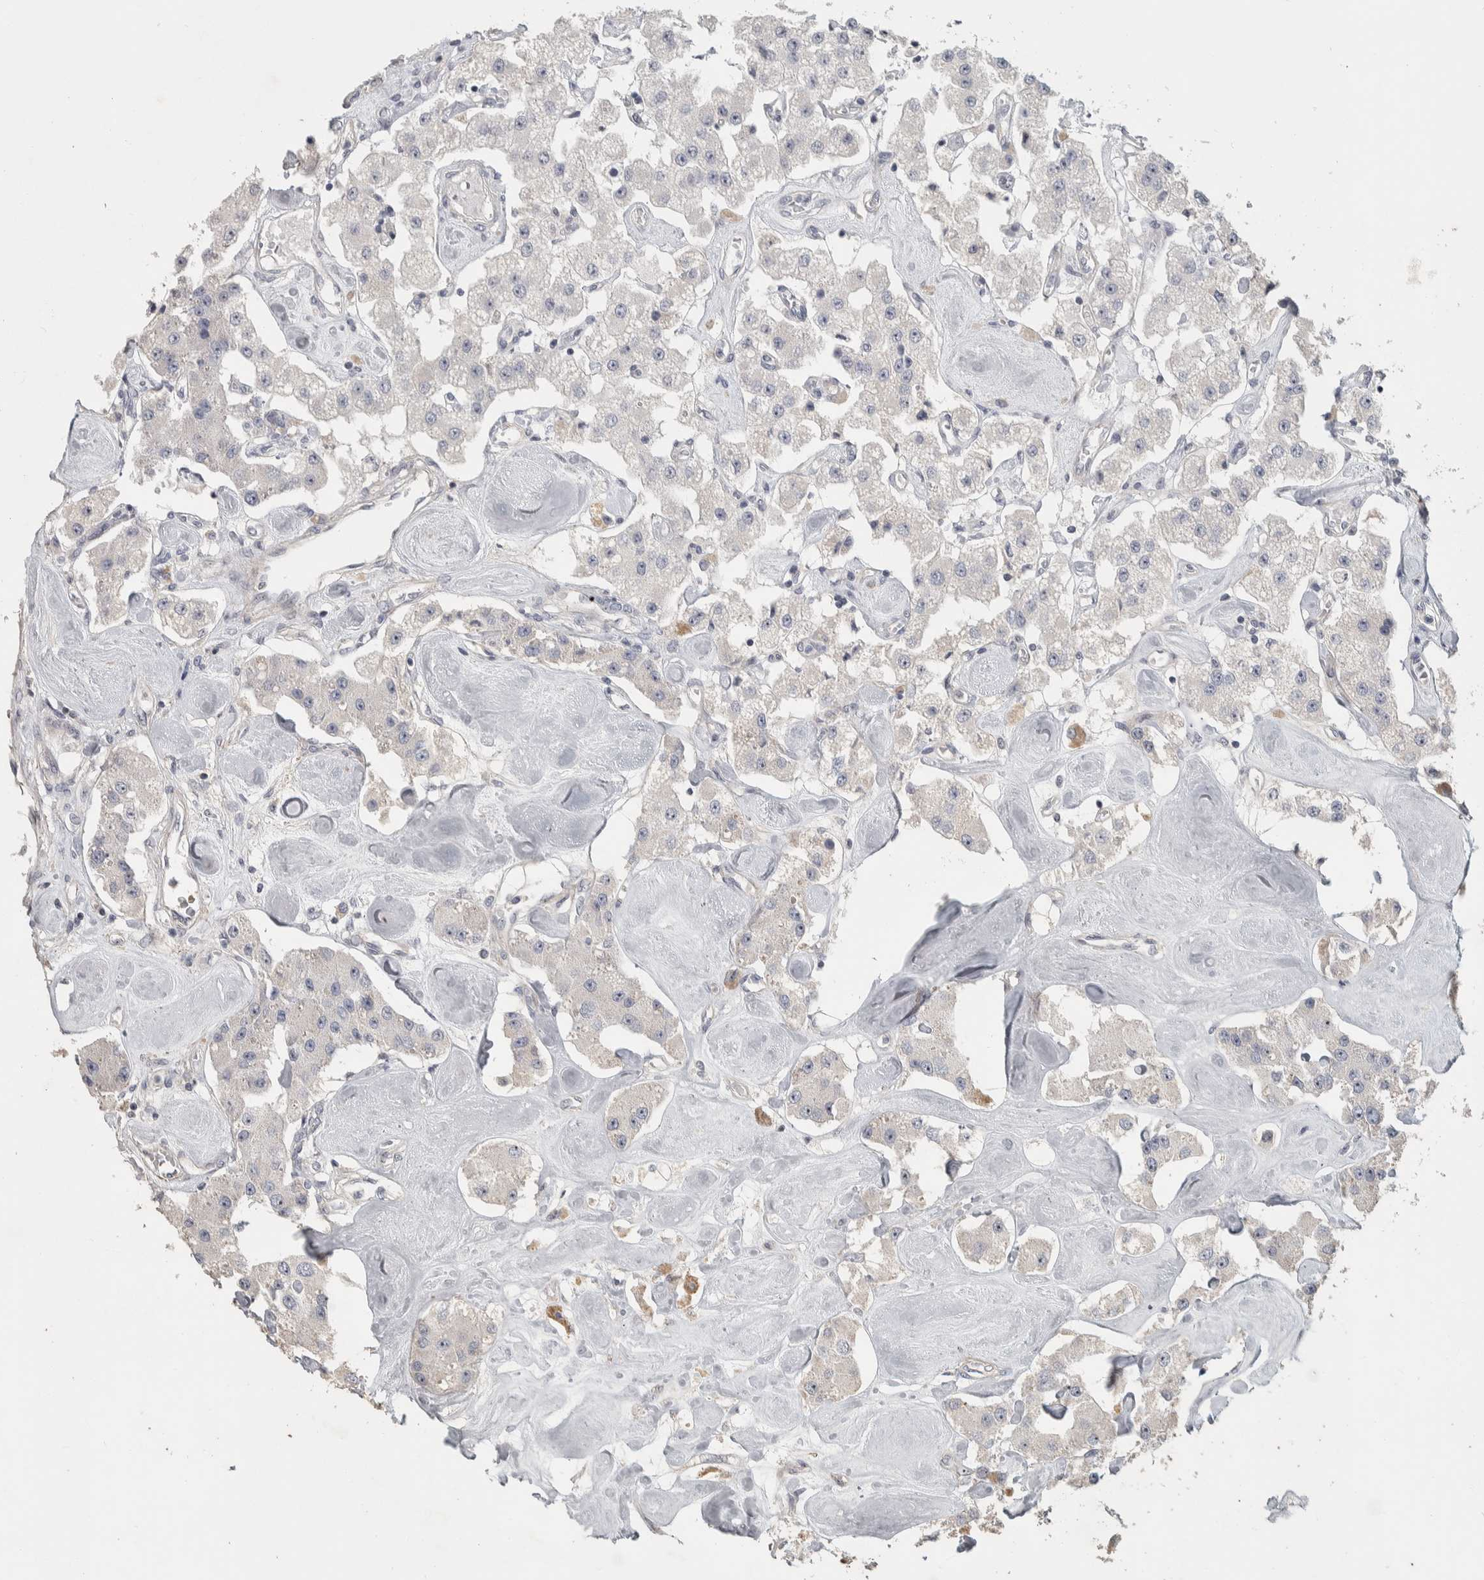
{"staining": {"intensity": "weak", "quantity": "<25%", "location": "cytoplasmic/membranous,nuclear"}, "tissue": "carcinoid", "cell_type": "Tumor cells", "image_type": "cancer", "snomed": [{"axis": "morphology", "description": "Carcinoid, malignant, NOS"}, {"axis": "topography", "description": "Pancreas"}], "caption": "Image shows no significant protein positivity in tumor cells of carcinoid.", "gene": "DCAF10", "patient": {"sex": "male", "age": 41}}